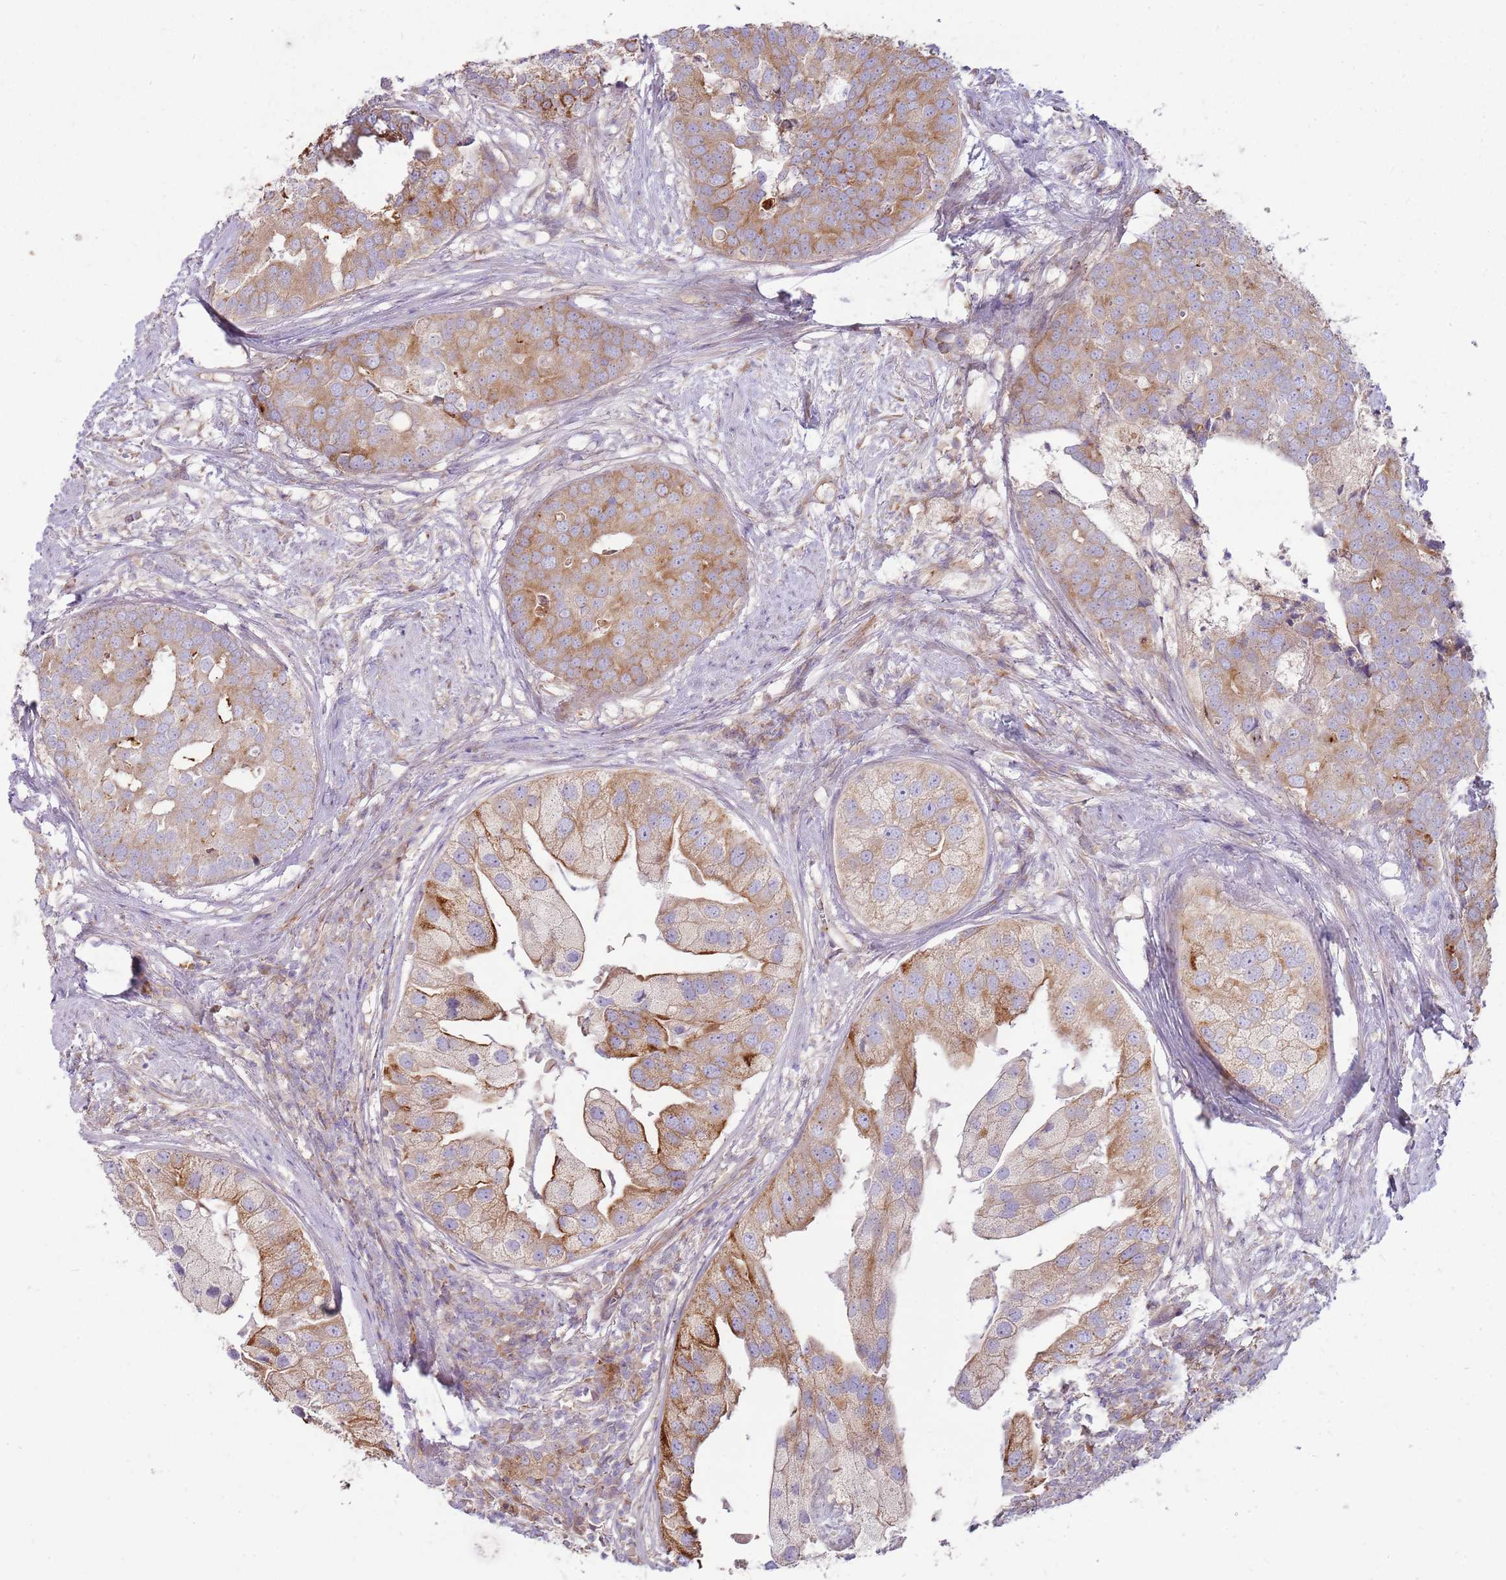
{"staining": {"intensity": "moderate", "quantity": ">75%", "location": "cytoplasmic/membranous"}, "tissue": "prostate cancer", "cell_type": "Tumor cells", "image_type": "cancer", "snomed": [{"axis": "morphology", "description": "Adenocarcinoma, High grade"}, {"axis": "topography", "description": "Prostate"}], "caption": "Immunohistochemistry (IHC) photomicrograph of human prostate adenocarcinoma (high-grade) stained for a protein (brown), which reveals medium levels of moderate cytoplasmic/membranous positivity in approximately >75% of tumor cells.", "gene": "EMC1", "patient": {"sex": "male", "age": 62}}